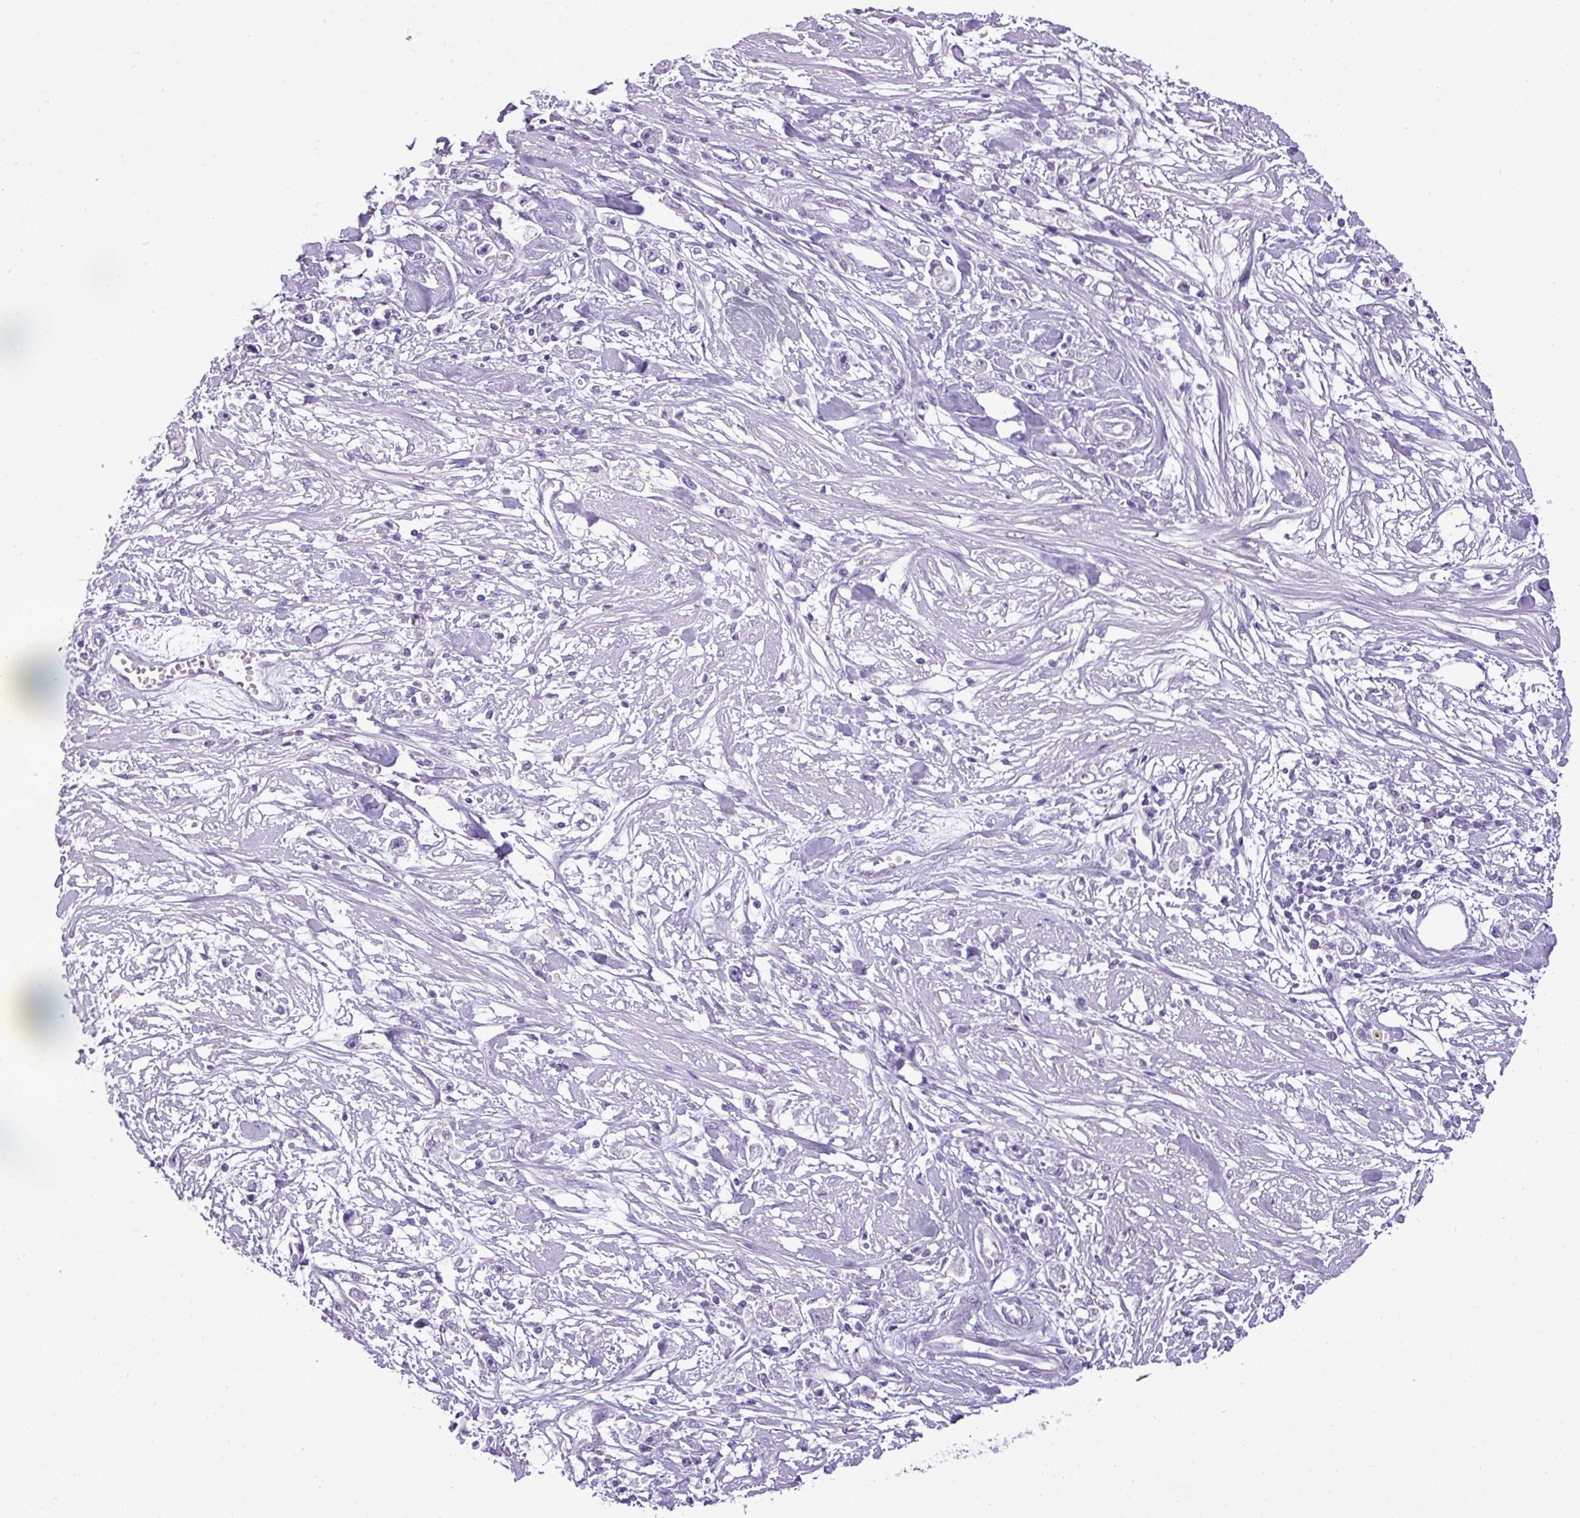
{"staining": {"intensity": "negative", "quantity": "none", "location": "none"}, "tissue": "stomach cancer", "cell_type": "Tumor cells", "image_type": "cancer", "snomed": [{"axis": "morphology", "description": "Adenocarcinoma, NOS"}, {"axis": "topography", "description": "Stomach"}], "caption": "Tumor cells show no significant staining in stomach cancer (adenocarcinoma).", "gene": "RBMXL2", "patient": {"sex": "female", "age": 59}}